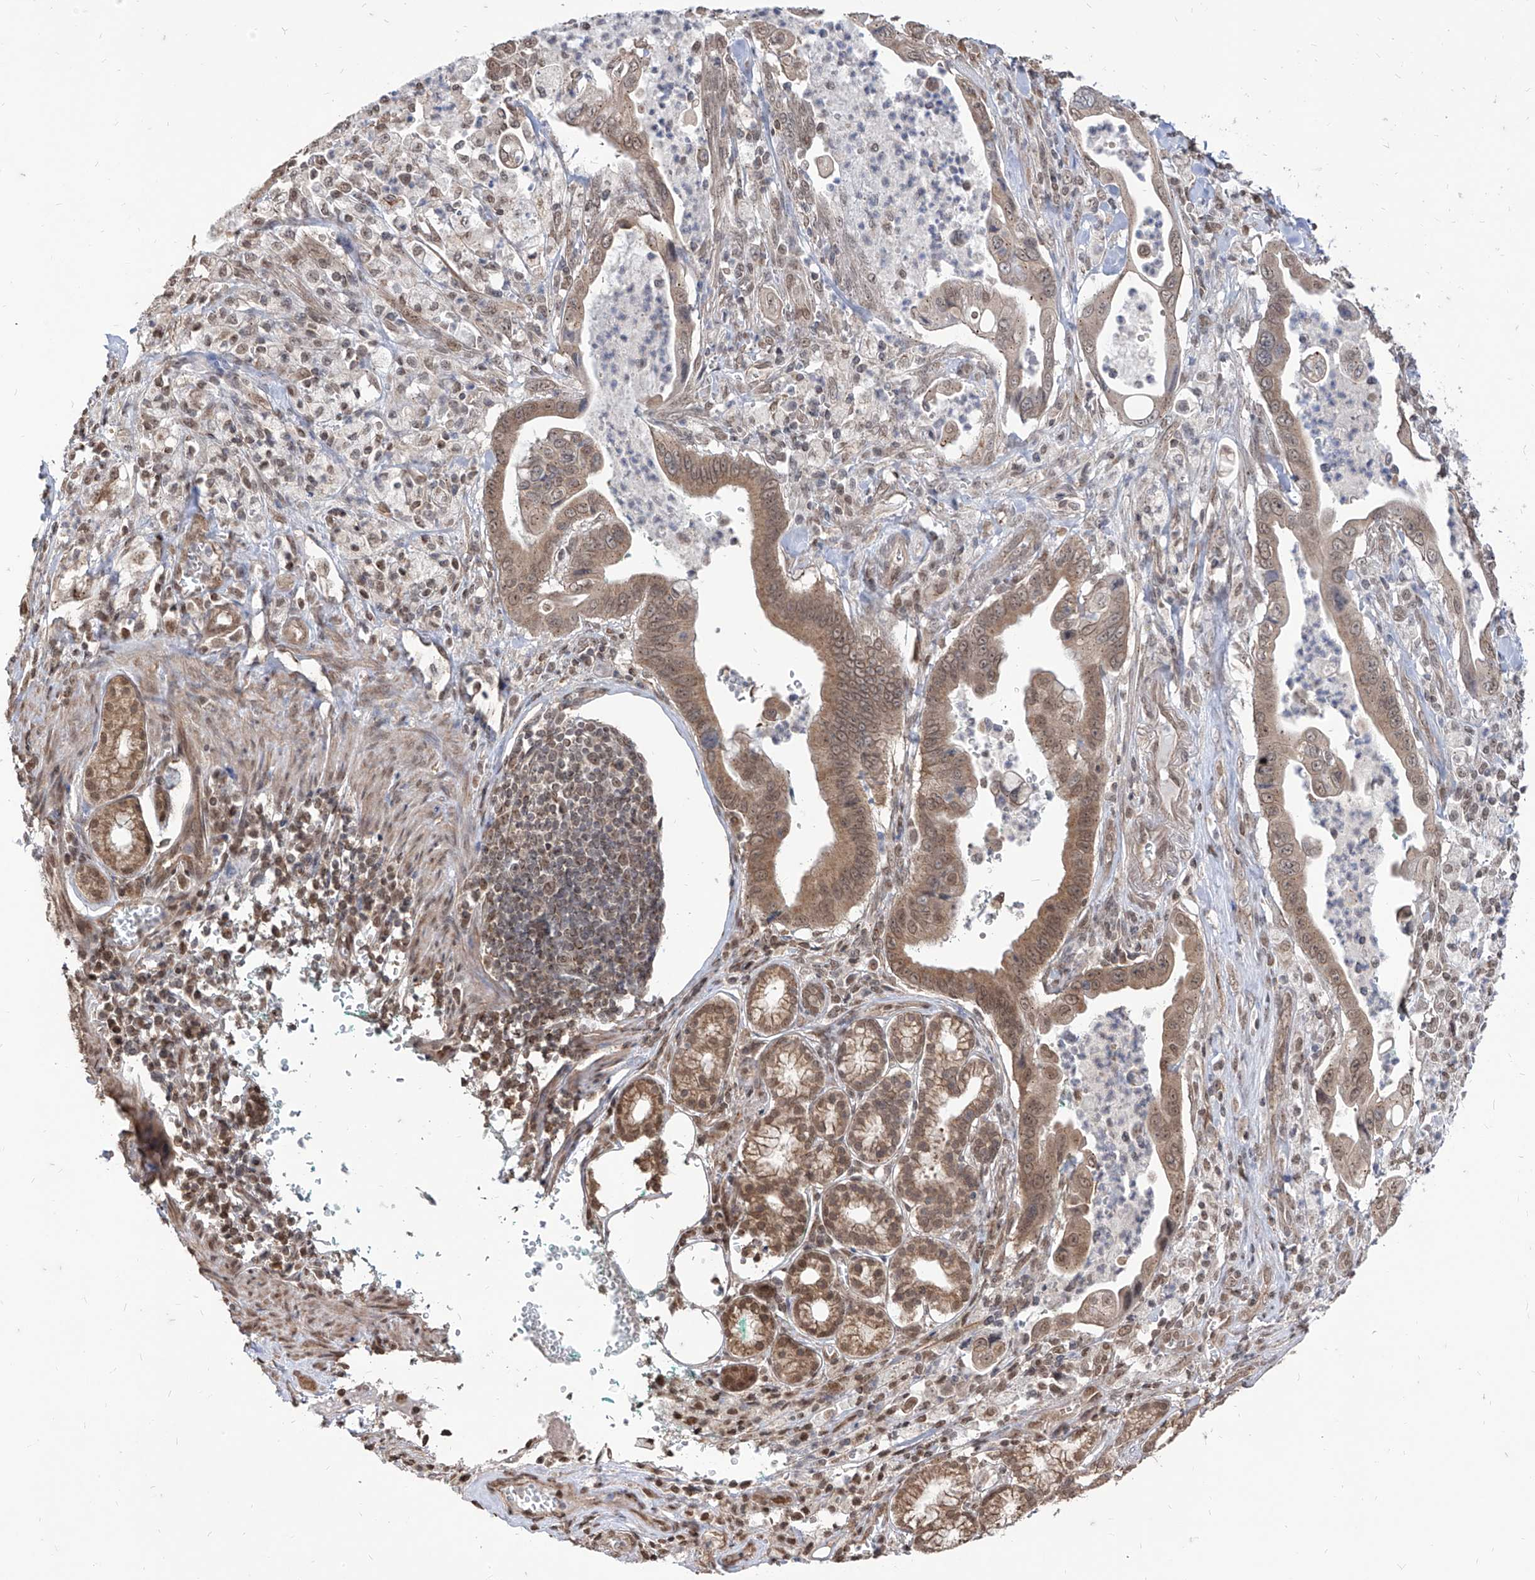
{"staining": {"intensity": "moderate", "quantity": ">75%", "location": "cytoplasmic/membranous,nuclear"}, "tissue": "pancreatic cancer", "cell_type": "Tumor cells", "image_type": "cancer", "snomed": [{"axis": "morphology", "description": "Adenocarcinoma, NOS"}, {"axis": "topography", "description": "Pancreas"}], "caption": "DAB (3,3'-diaminobenzidine) immunohistochemical staining of human pancreatic cancer (adenocarcinoma) shows moderate cytoplasmic/membranous and nuclear protein expression in about >75% of tumor cells.", "gene": "C8orf82", "patient": {"sex": "male", "age": 78}}